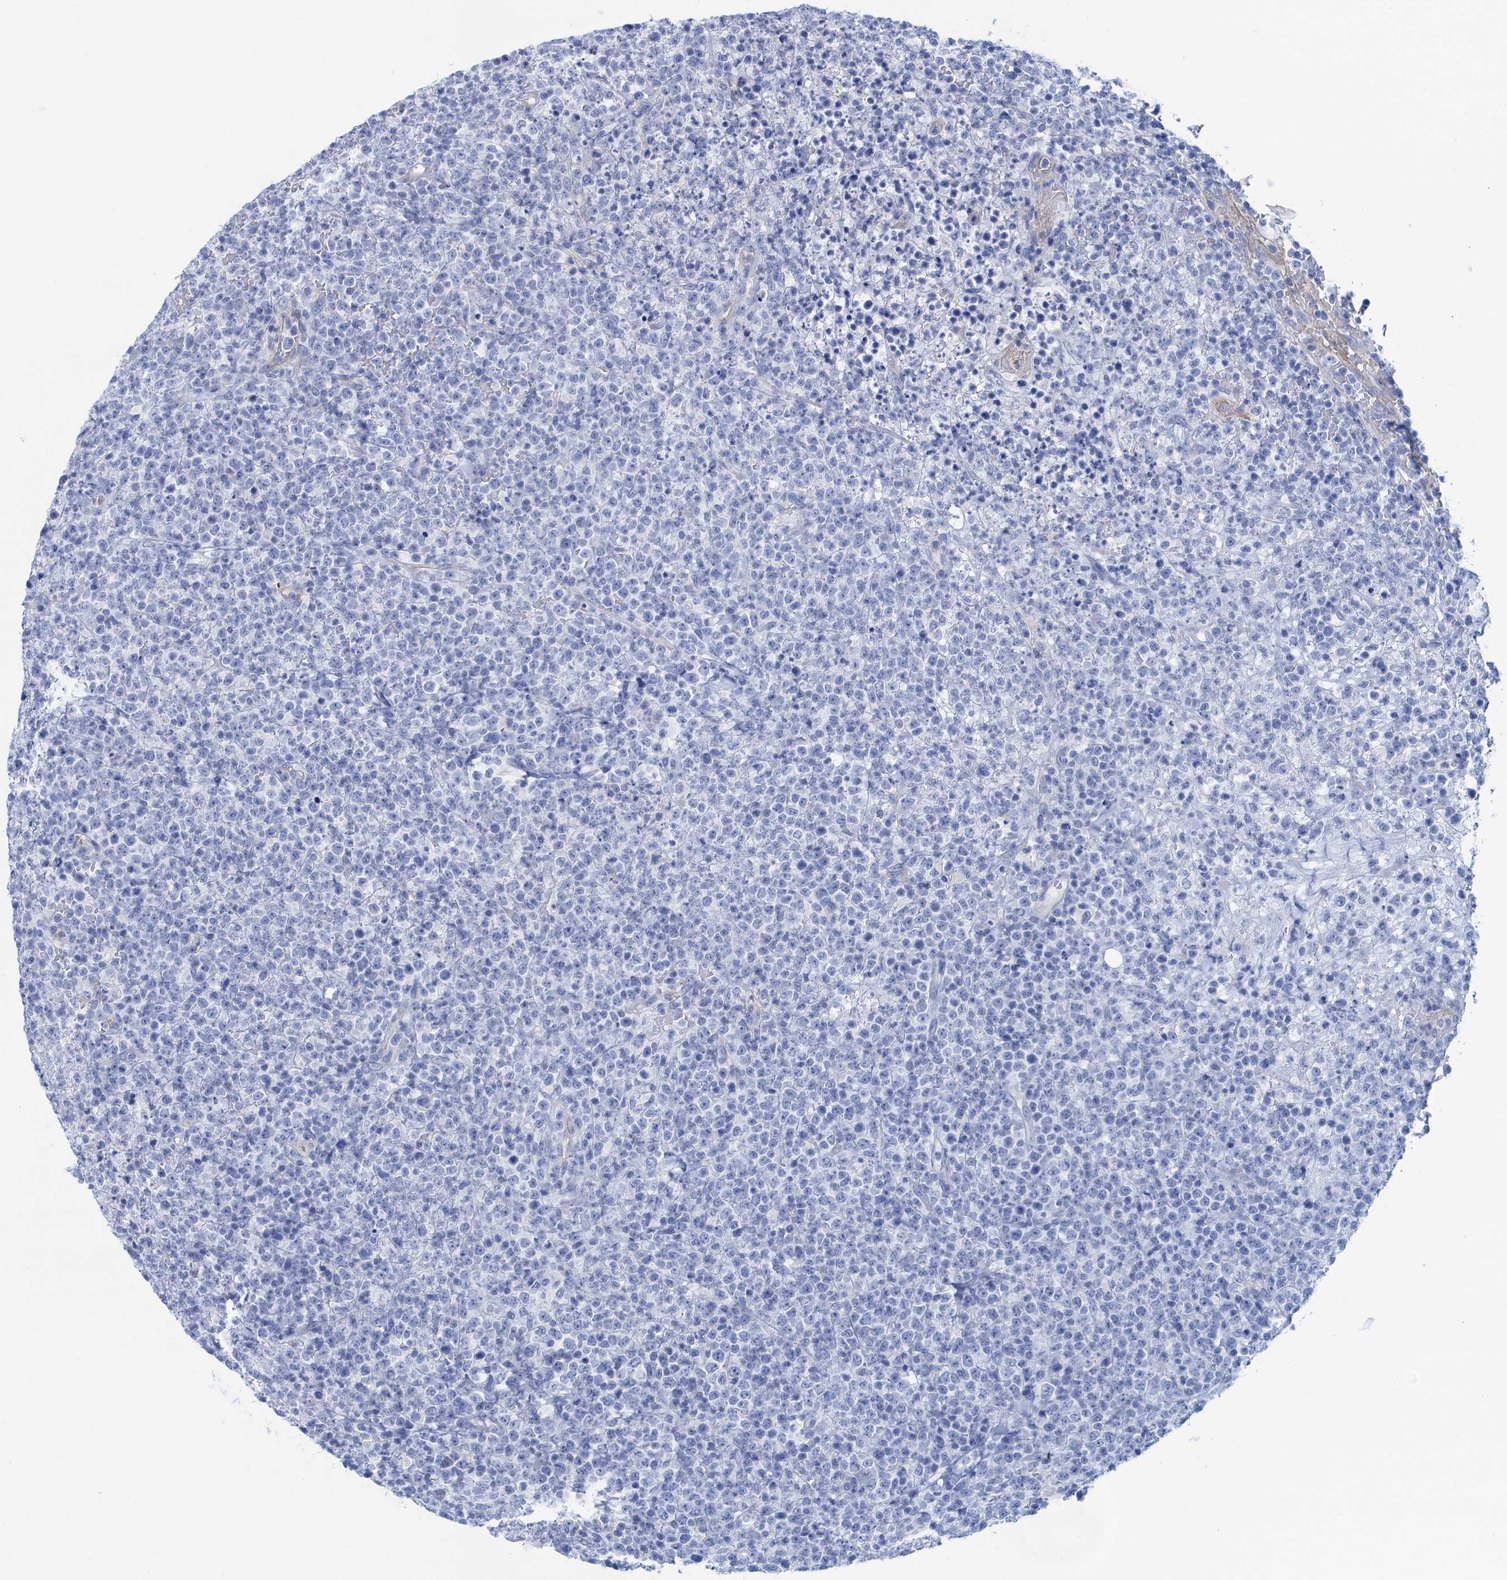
{"staining": {"intensity": "negative", "quantity": "none", "location": "none"}, "tissue": "lymphoma", "cell_type": "Tumor cells", "image_type": "cancer", "snomed": [{"axis": "morphology", "description": "Malignant lymphoma, non-Hodgkin's type, High grade"}, {"axis": "topography", "description": "Colon"}], "caption": "Tumor cells show no significant staining in lymphoma. The staining is performed using DAB brown chromogen with nuclei counter-stained in using hematoxylin.", "gene": "CALML5", "patient": {"sex": "female", "age": 53}}